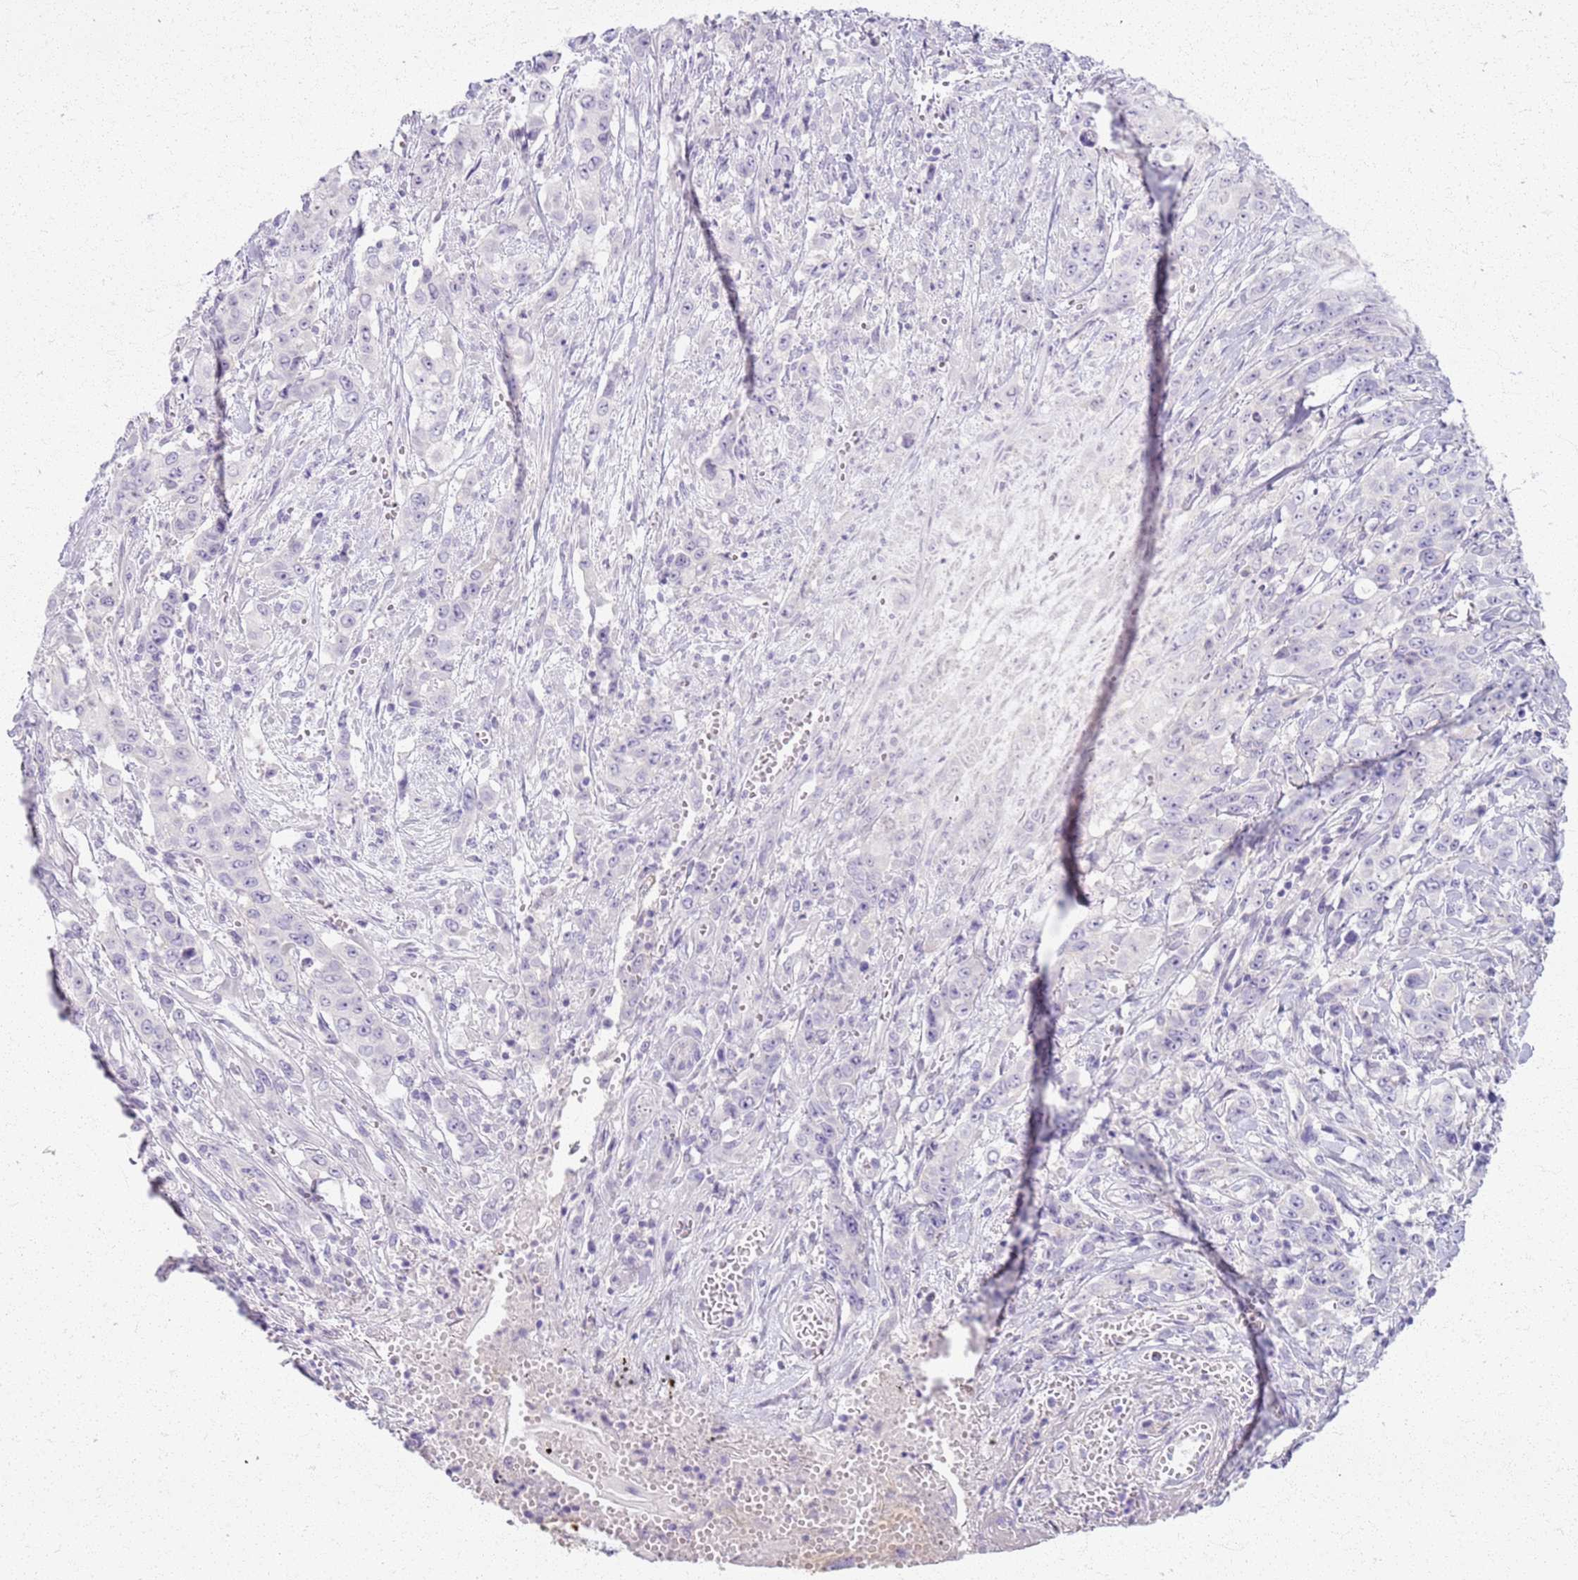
{"staining": {"intensity": "negative", "quantity": "none", "location": "none"}, "tissue": "stomach cancer", "cell_type": "Tumor cells", "image_type": "cancer", "snomed": [{"axis": "morphology", "description": "Normal tissue, NOS"}, {"axis": "morphology", "description": "Adenocarcinoma, NOS"}, {"axis": "topography", "description": "Stomach"}], "caption": "Human adenocarcinoma (stomach) stained for a protein using IHC reveals no staining in tumor cells.", "gene": "CSRP3", "patient": {"sex": "female", "age": 64}}